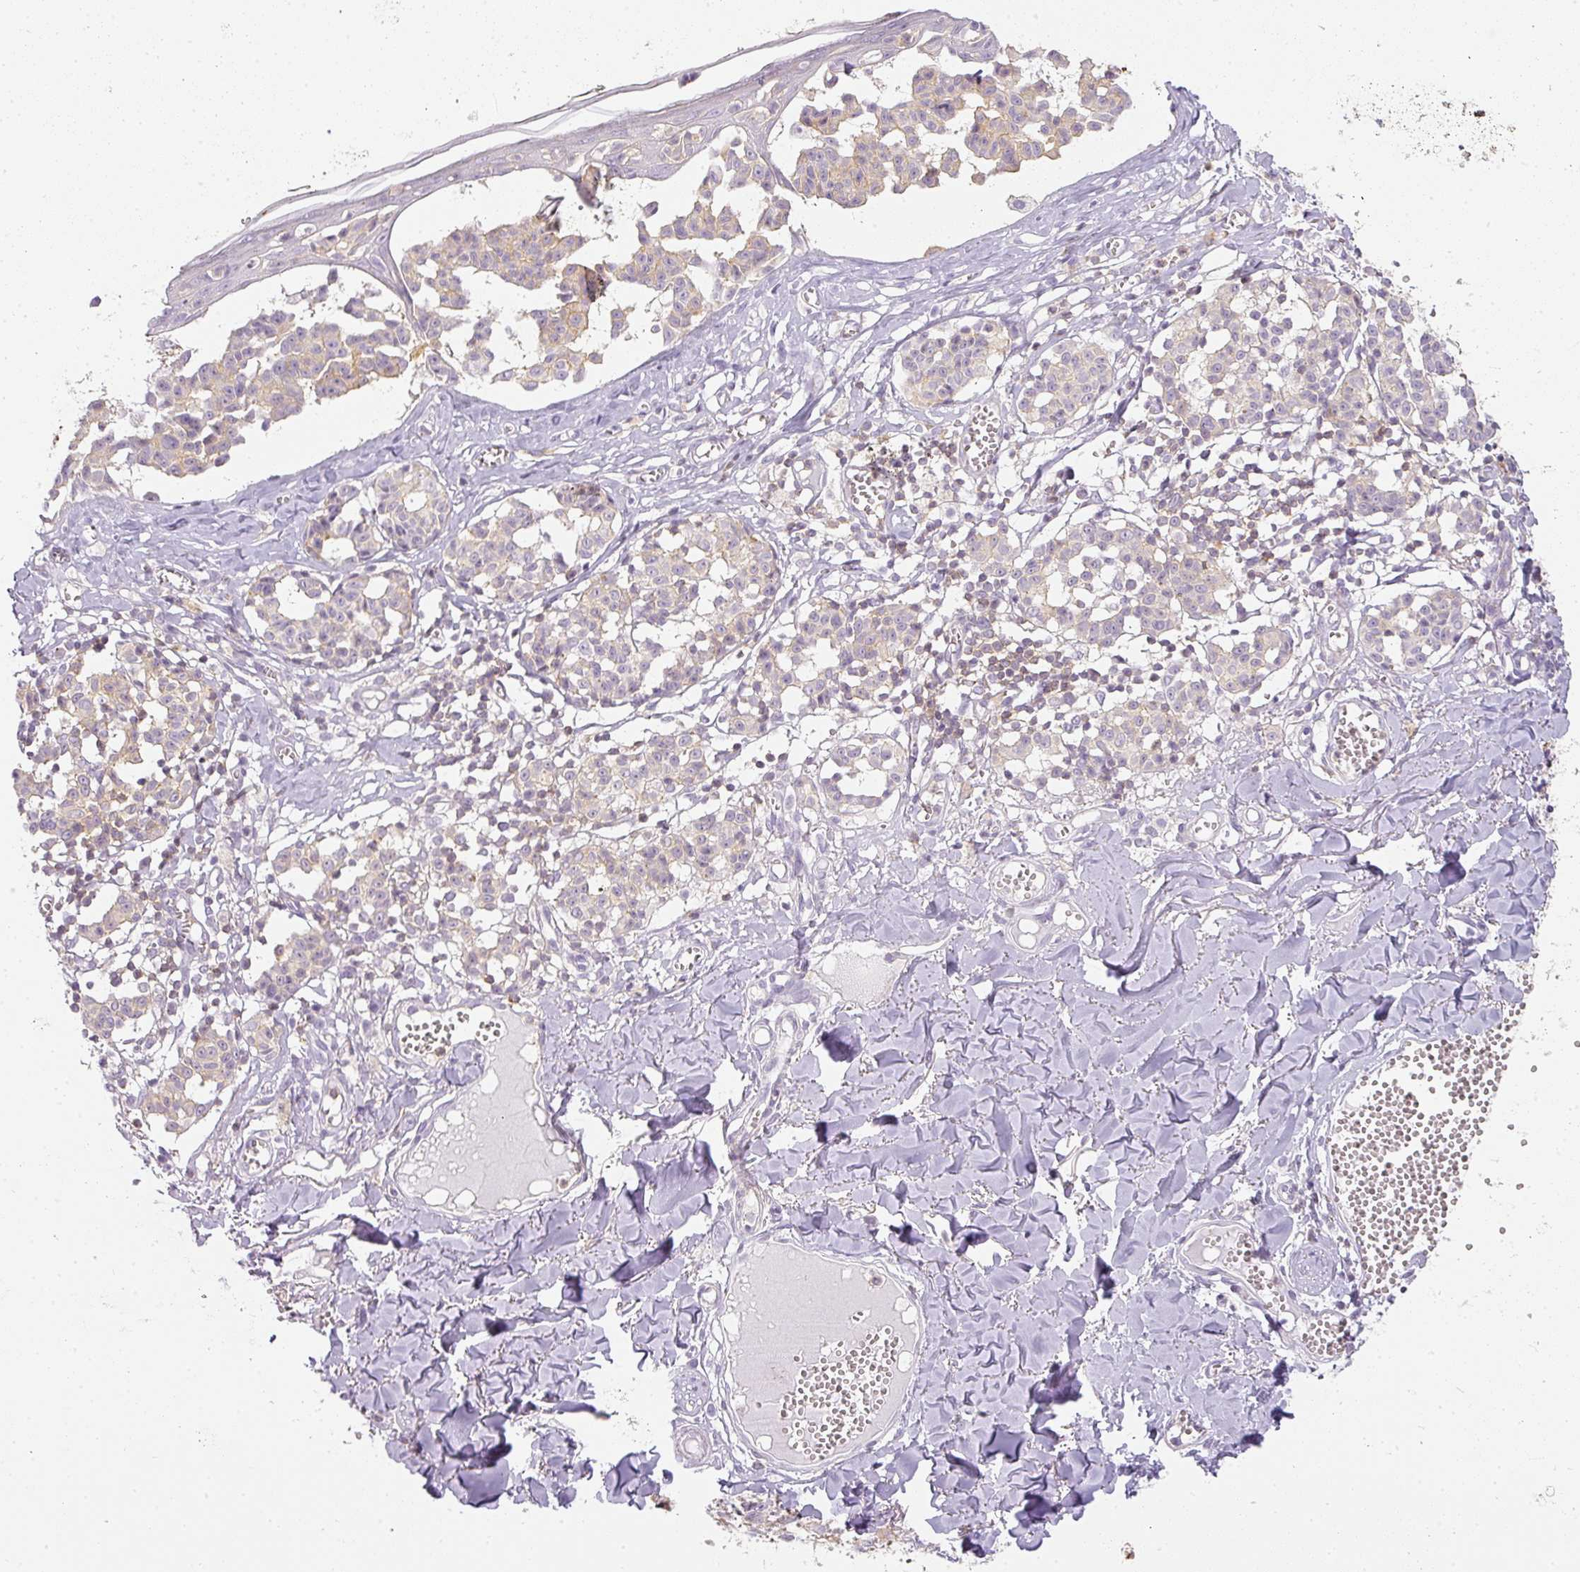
{"staining": {"intensity": "negative", "quantity": "none", "location": "none"}, "tissue": "melanoma", "cell_type": "Tumor cells", "image_type": "cancer", "snomed": [{"axis": "morphology", "description": "Malignant melanoma, NOS"}, {"axis": "topography", "description": "Skin"}], "caption": "Tumor cells show no significant protein expression in malignant melanoma.", "gene": "TMEM42", "patient": {"sex": "female", "age": 43}}